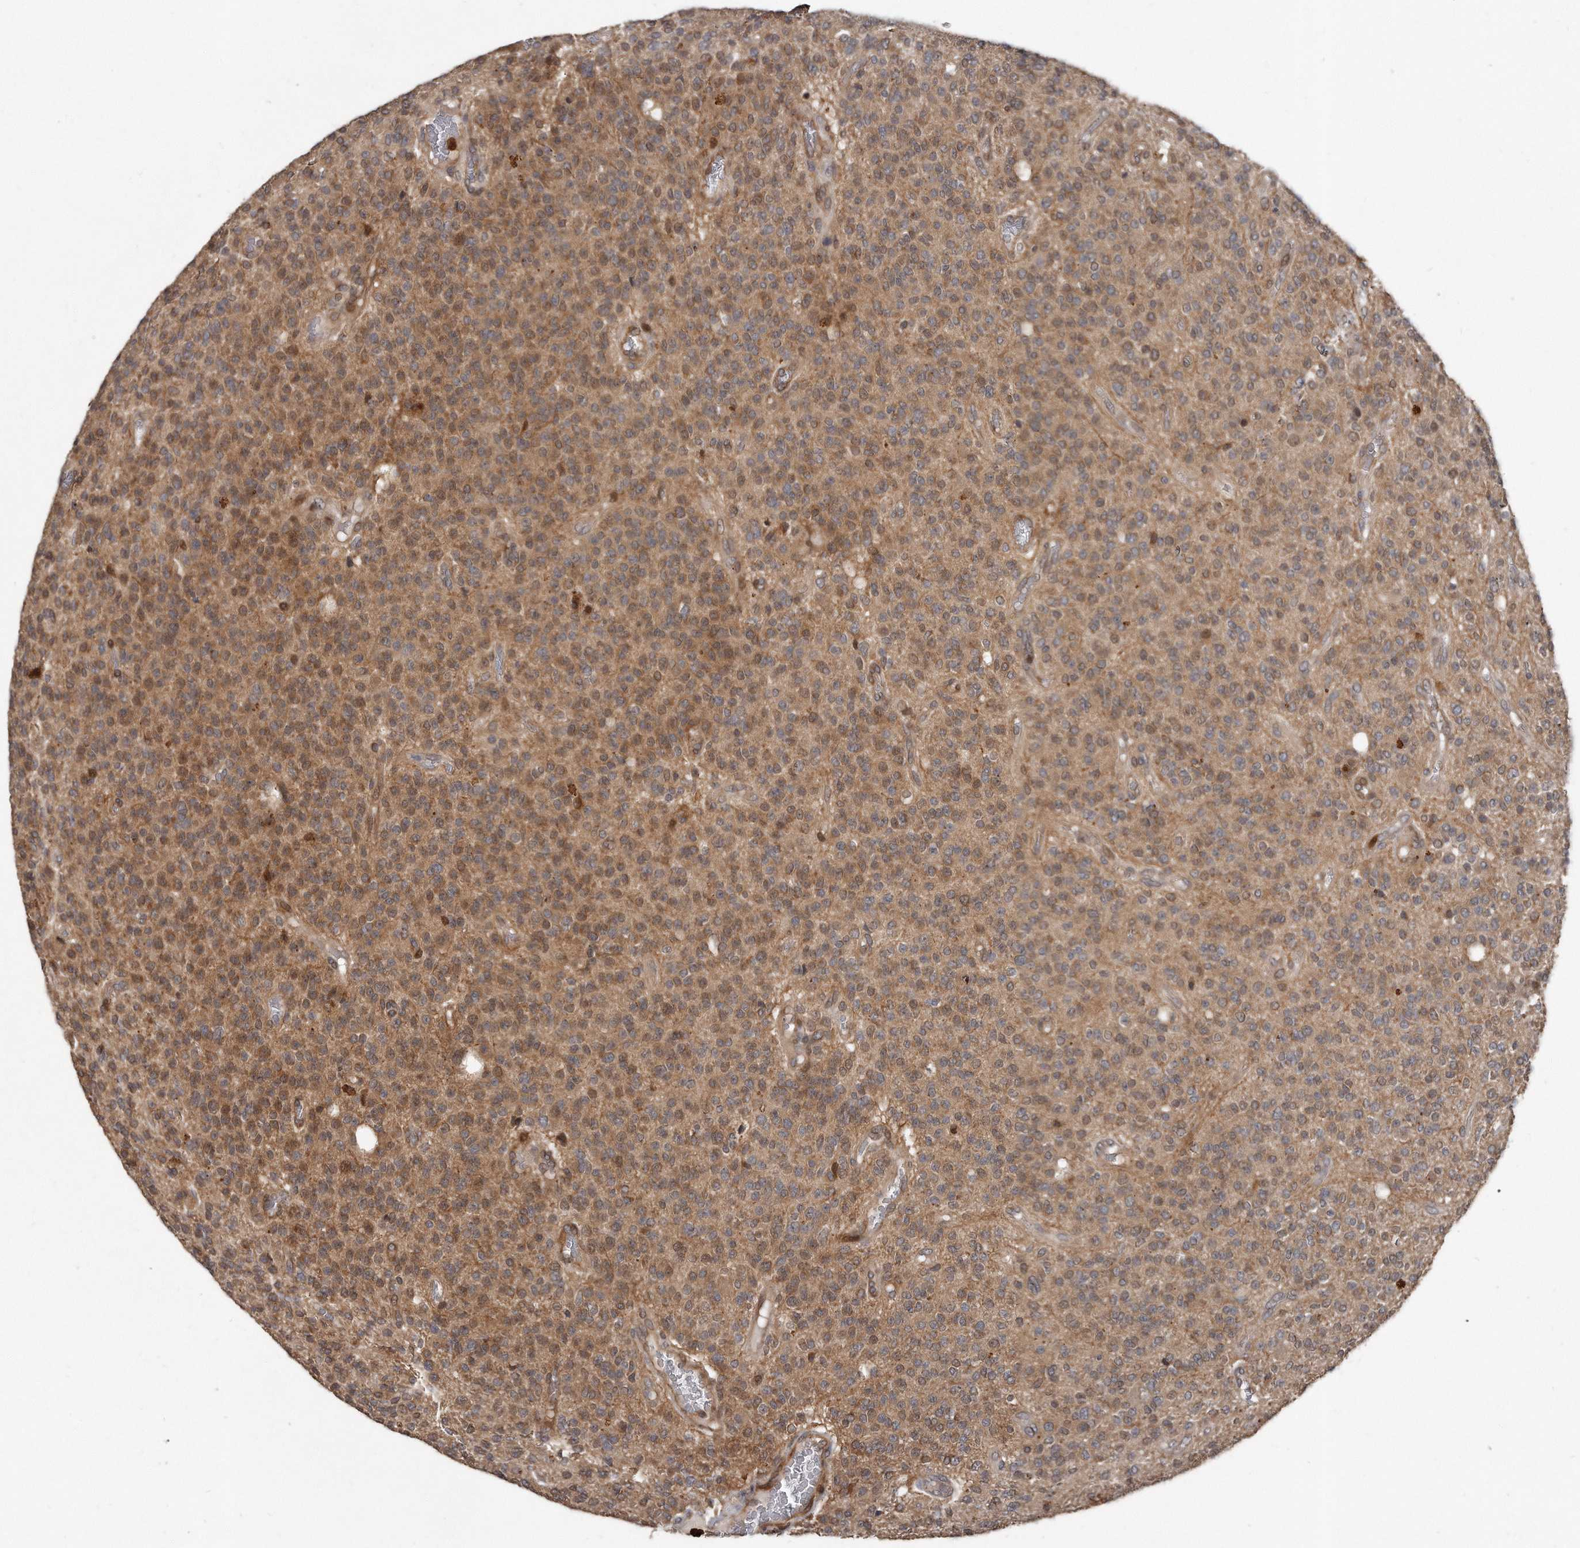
{"staining": {"intensity": "moderate", "quantity": ">75%", "location": "cytoplasmic/membranous"}, "tissue": "glioma", "cell_type": "Tumor cells", "image_type": "cancer", "snomed": [{"axis": "morphology", "description": "Glioma, malignant, High grade"}, {"axis": "topography", "description": "Brain"}], "caption": "Brown immunohistochemical staining in glioma shows moderate cytoplasmic/membranous staining in approximately >75% of tumor cells.", "gene": "GCH1", "patient": {"sex": "male", "age": 34}}